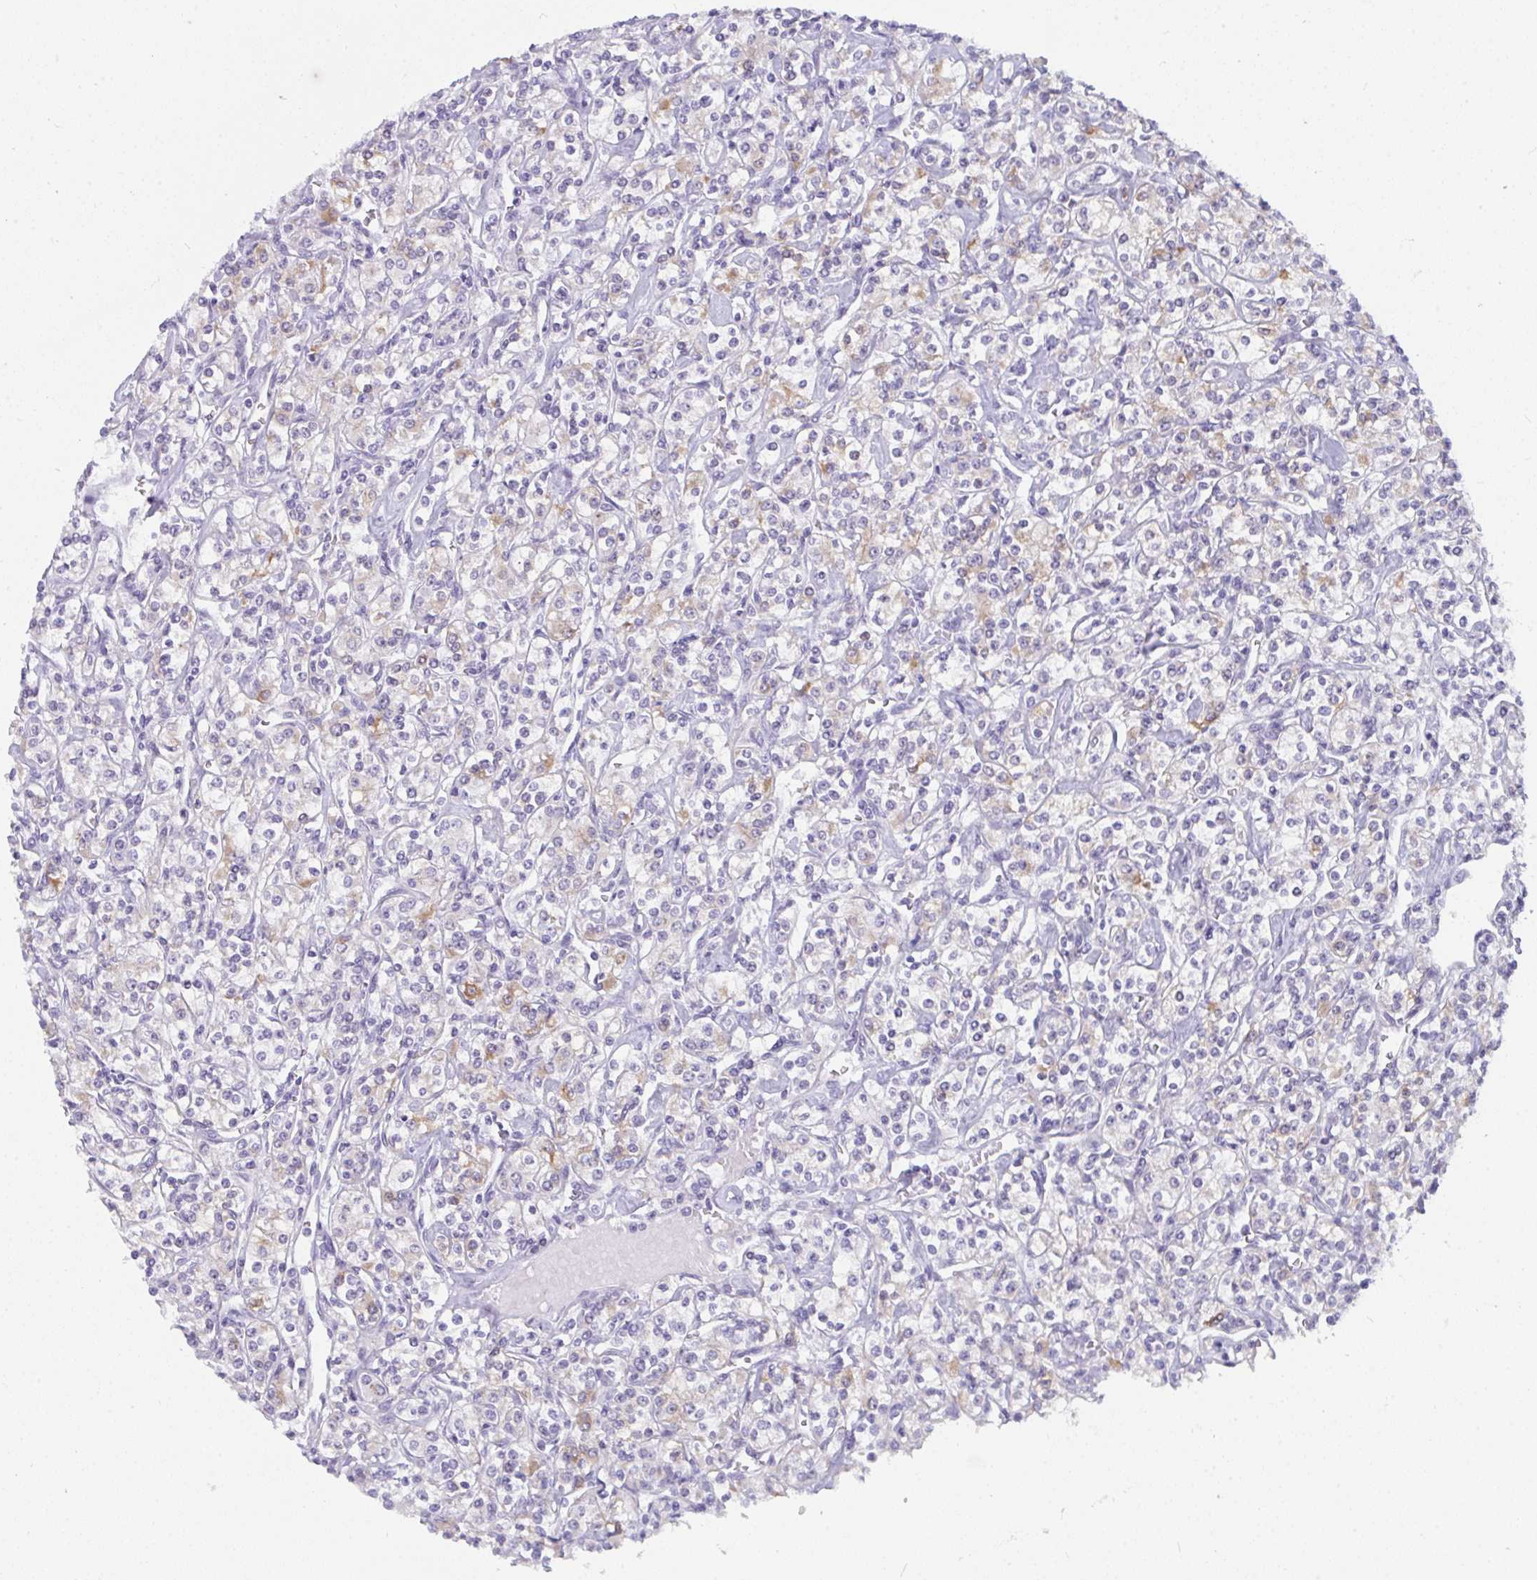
{"staining": {"intensity": "moderate", "quantity": "<25%", "location": "cytoplasmic/membranous"}, "tissue": "renal cancer", "cell_type": "Tumor cells", "image_type": "cancer", "snomed": [{"axis": "morphology", "description": "Adenocarcinoma, NOS"}, {"axis": "topography", "description": "Kidney"}], "caption": "This is a histology image of immunohistochemistry (IHC) staining of renal adenocarcinoma, which shows moderate positivity in the cytoplasmic/membranous of tumor cells.", "gene": "CDK13", "patient": {"sex": "male", "age": 77}}